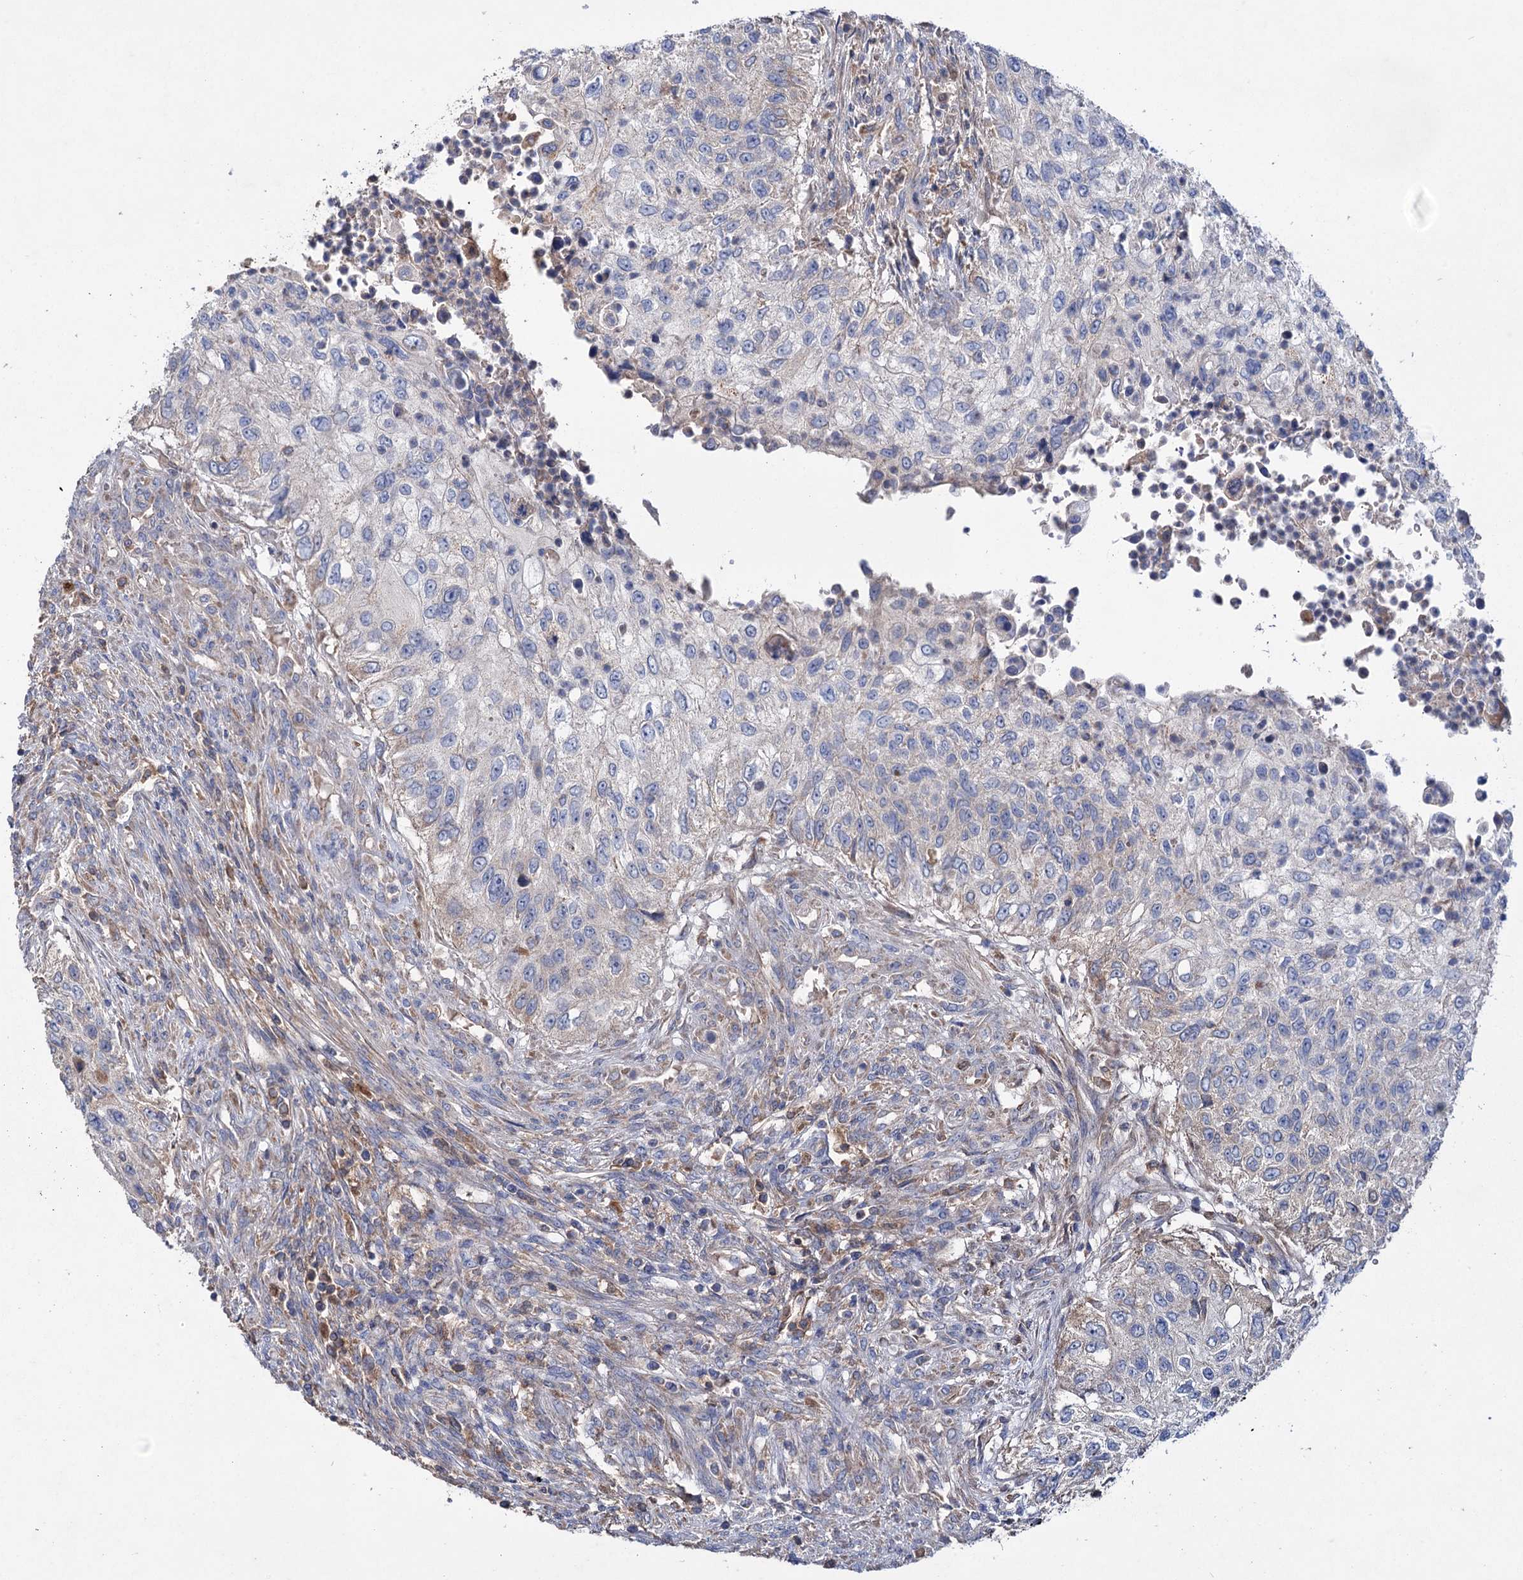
{"staining": {"intensity": "negative", "quantity": "none", "location": "none"}, "tissue": "urothelial cancer", "cell_type": "Tumor cells", "image_type": "cancer", "snomed": [{"axis": "morphology", "description": "Urothelial carcinoma, High grade"}, {"axis": "topography", "description": "Urinary bladder"}], "caption": "High-grade urothelial carcinoma was stained to show a protein in brown. There is no significant staining in tumor cells.", "gene": "CLPB", "patient": {"sex": "female", "age": 60}}